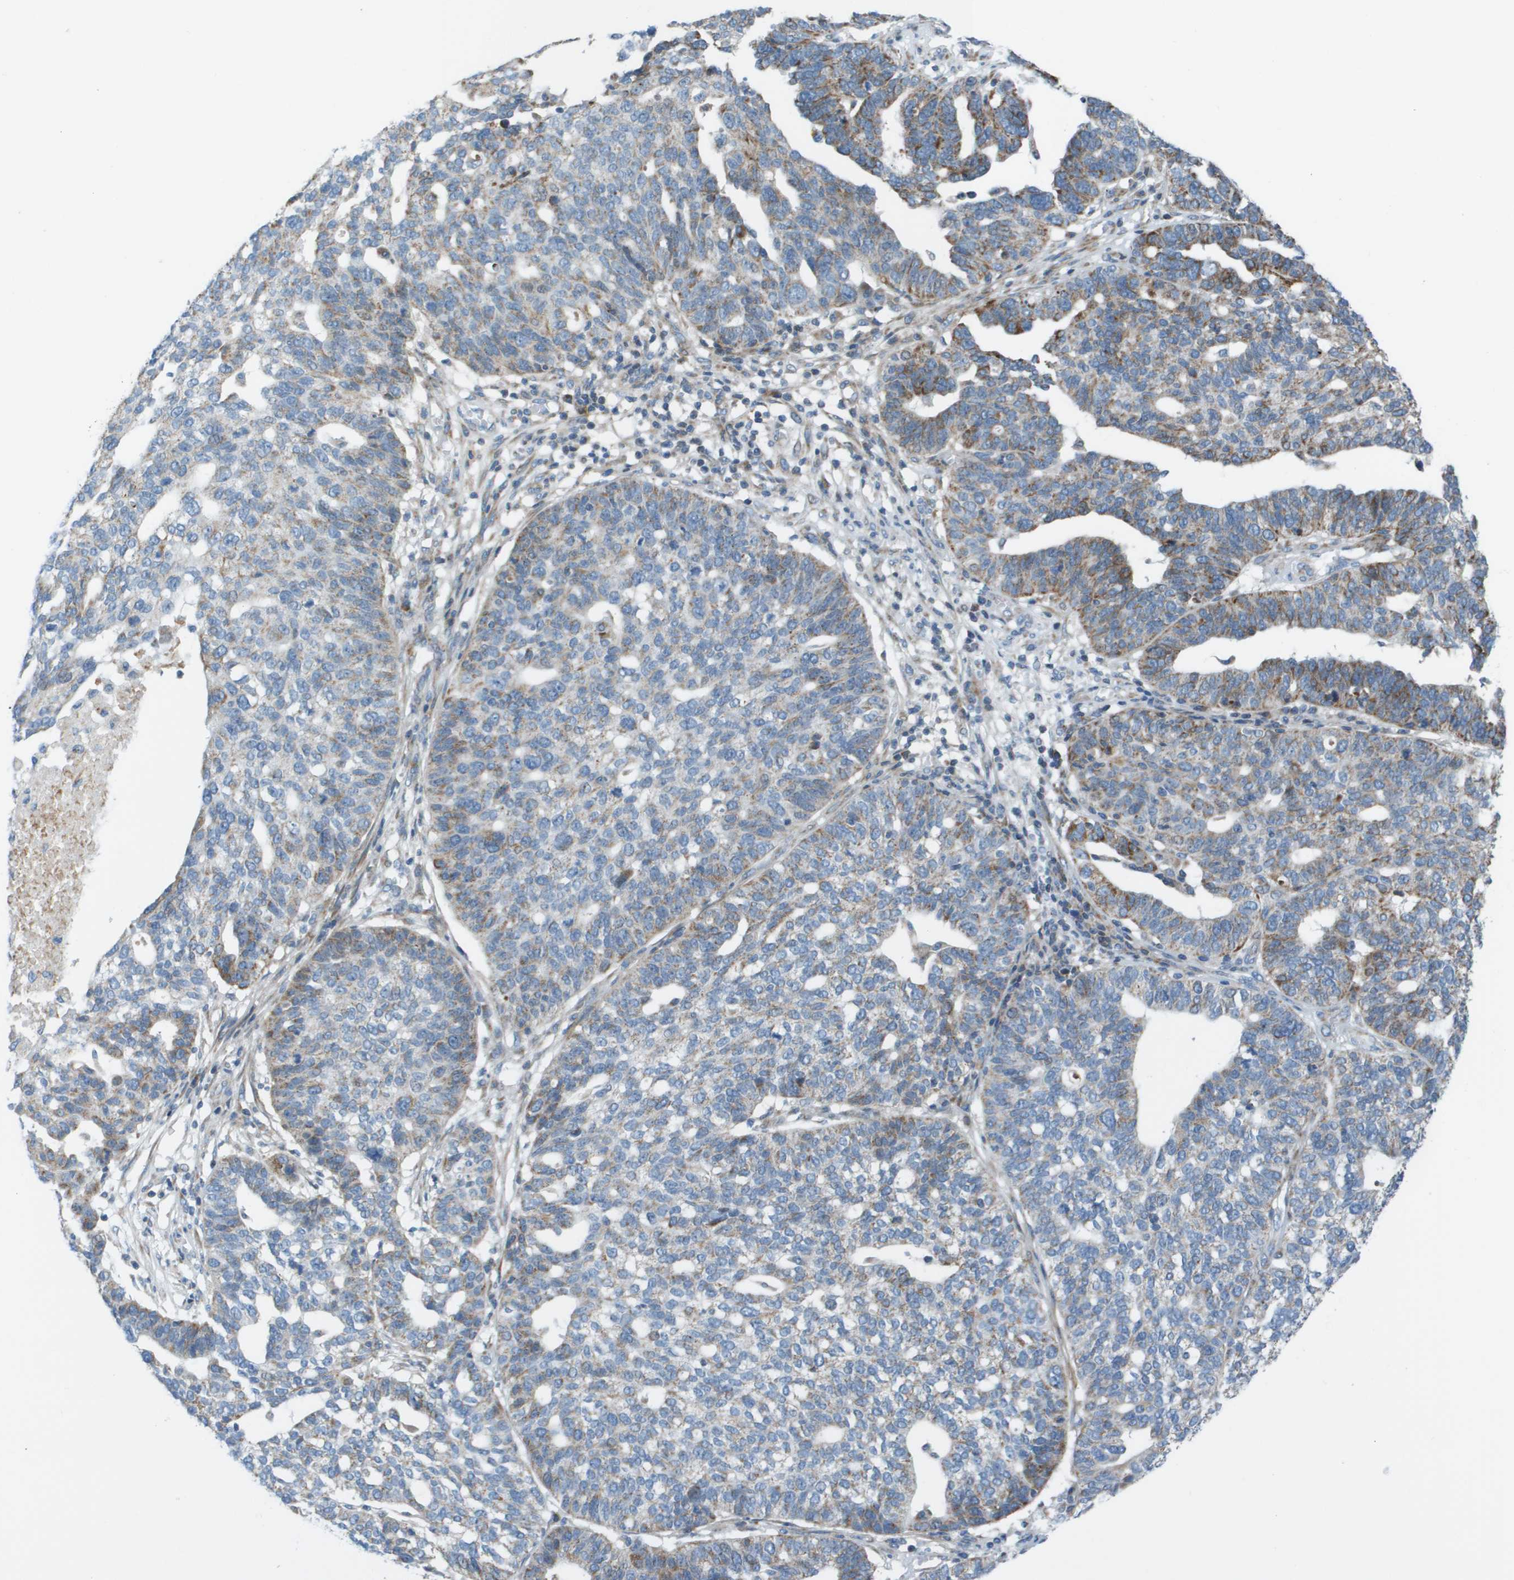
{"staining": {"intensity": "moderate", "quantity": "<25%", "location": "cytoplasmic/membranous"}, "tissue": "ovarian cancer", "cell_type": "Tumor cells", "image_type": "cancer", "snomed": [{"axis": "morphology", "description": "Cystadenocarcinoma, serous, NOS"}, {"axis": "topography", "description": "Ovary"}], "caption": "A histopathology image of serous cystadenocarcinoma (ovarian) stained for a protein reveals moderate cytoplasmic/membranous brown staining in tumor cells.", "gene": "GALNT6", "patient": {"sex": "female", "age": 59}}